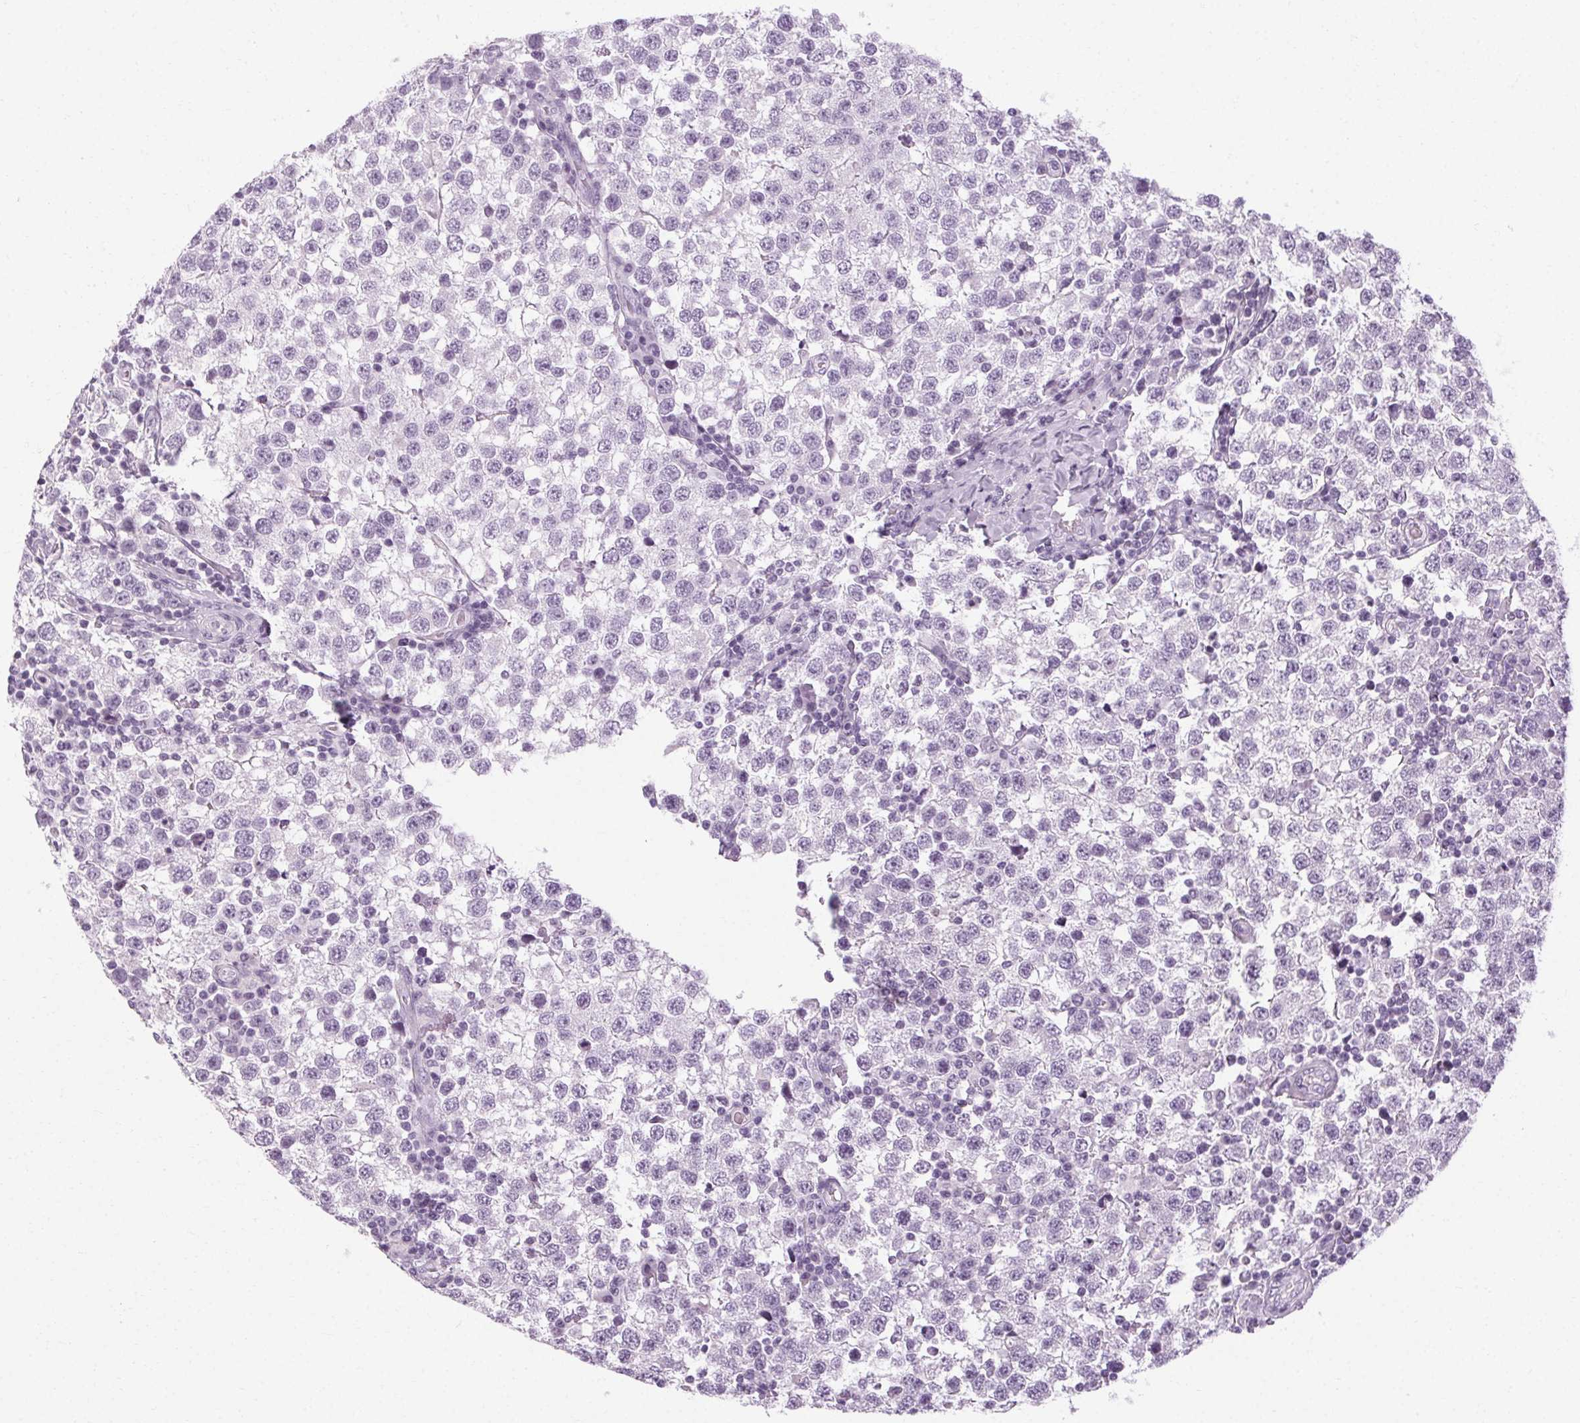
{"staining": {"intensity": "negative", "quantity": "none", "location": "none"}, "tissue": "testis cancer", "cell_type": "Tumor cells", "image_type": "cancer", "snomed": [{"axis": "morphology", "description": "Seminoma, NOS"}, {"axis": "topography", "description": "Testis"}], "caption": "The photomicrograph shows no staining of tumor cells in testis cancer (seminoma).", "gene": "POMC", "patient": {"sex": "male", "age": 34}}